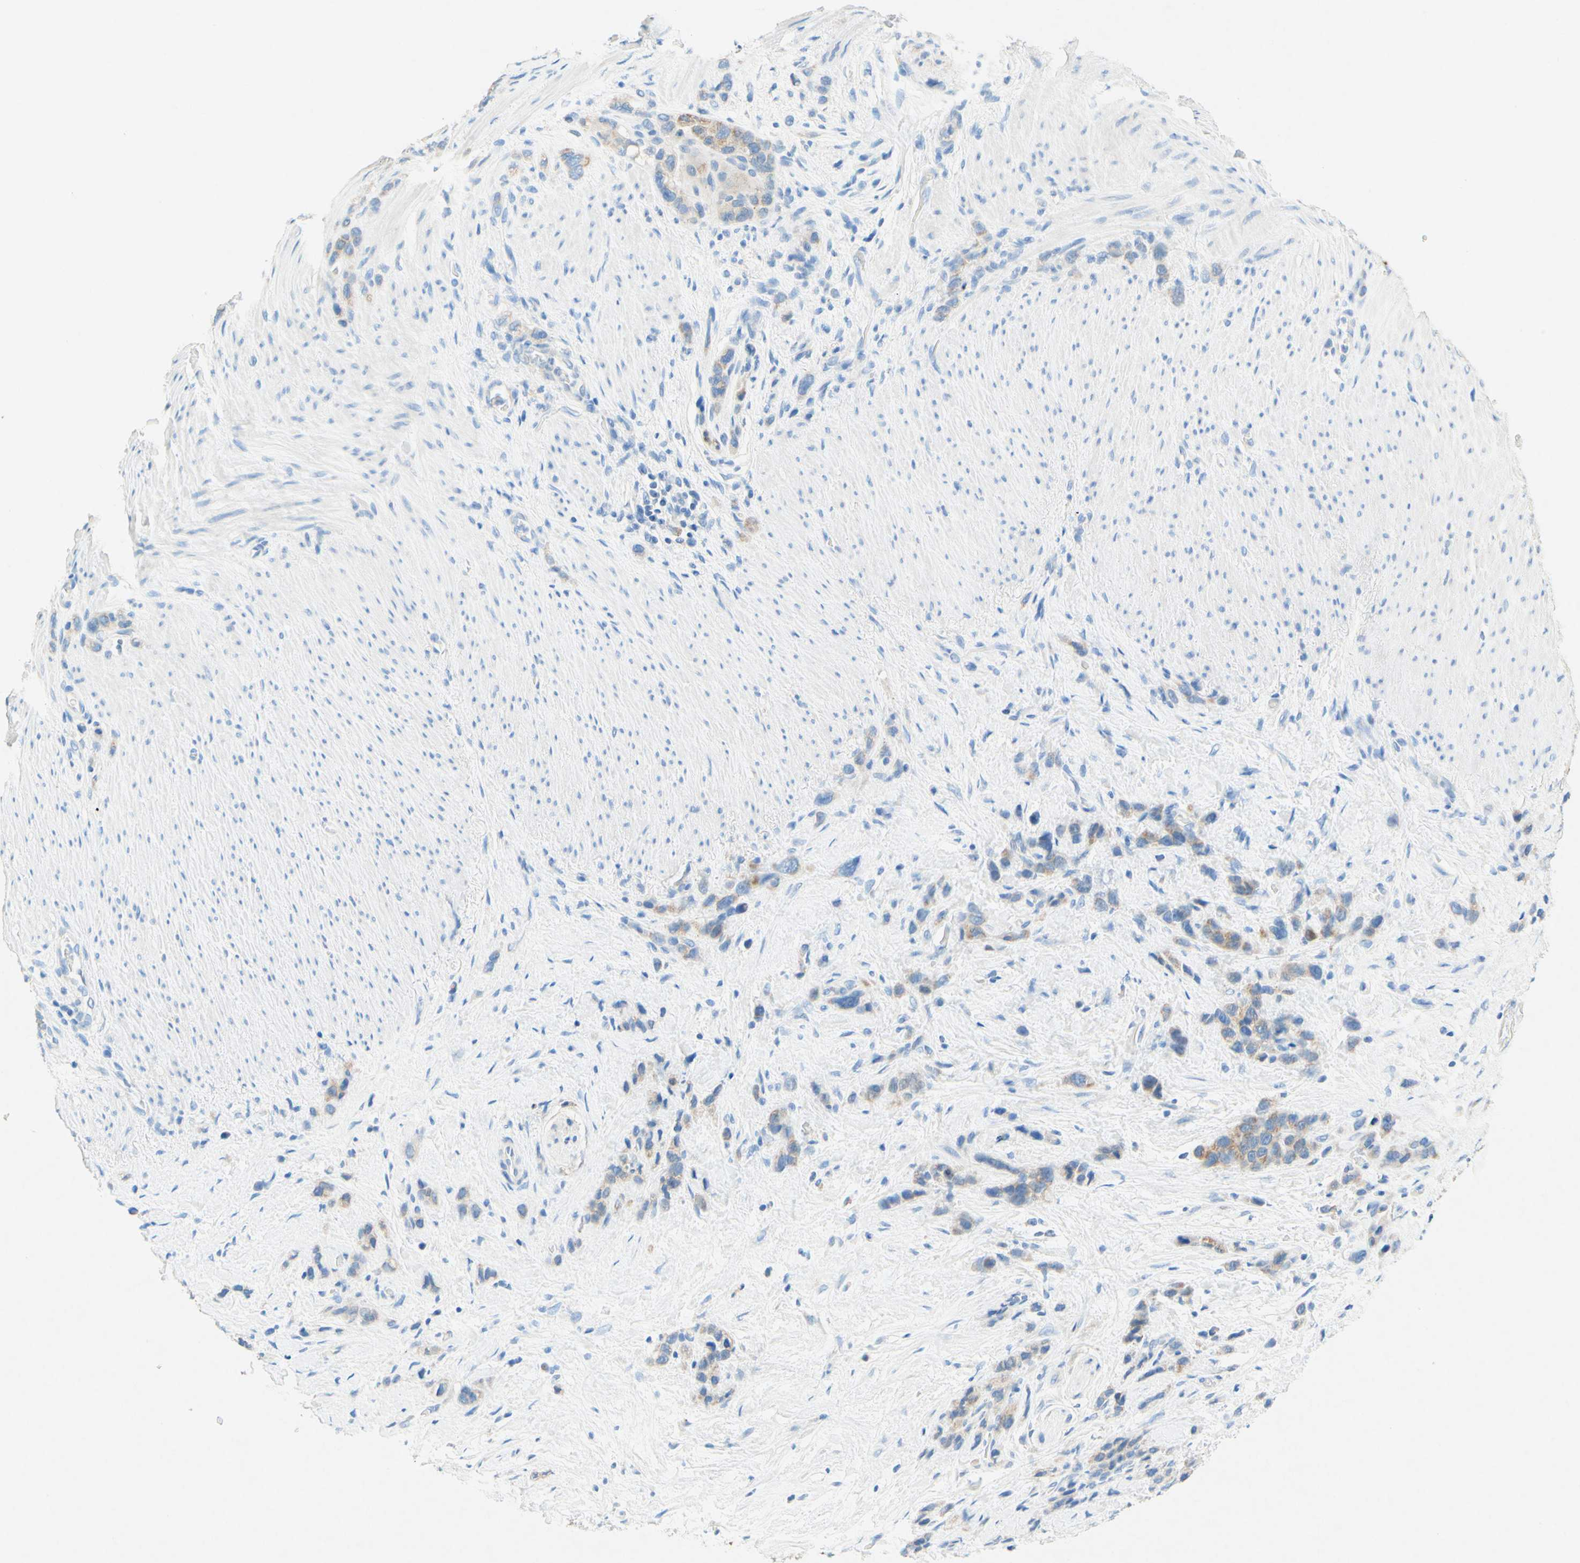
{"staining": {"intensity": "weak", "quantity": "<25%", "location": "cytoplasmic/membranous"}, "tissue": "stomach cancer", "cell_type": "Tumor cells", "image_type": "cancer", "snomed": [{"axis": "morphology", "description": "Adenocarcinoma, NOS"}, {"axis": "morphology", "description": "Adenocarcinoma, High grade"}, {"axis": "topography", "description": "Stomach, upper"}, {"axis": "topography", "description": "Stomach, lower"}], "caption": "Photomicrograph shows no protein expression in tumor cells of stomach cancer (adenocarcinoma) tissue. (Brightfield microscopy of DAB (3,3'-diaminobenzidine) immunohistochemistry (IHC) at high magnification).", "gene": "SLC46A1", "patient": {"sex": "female", "age": 65}}